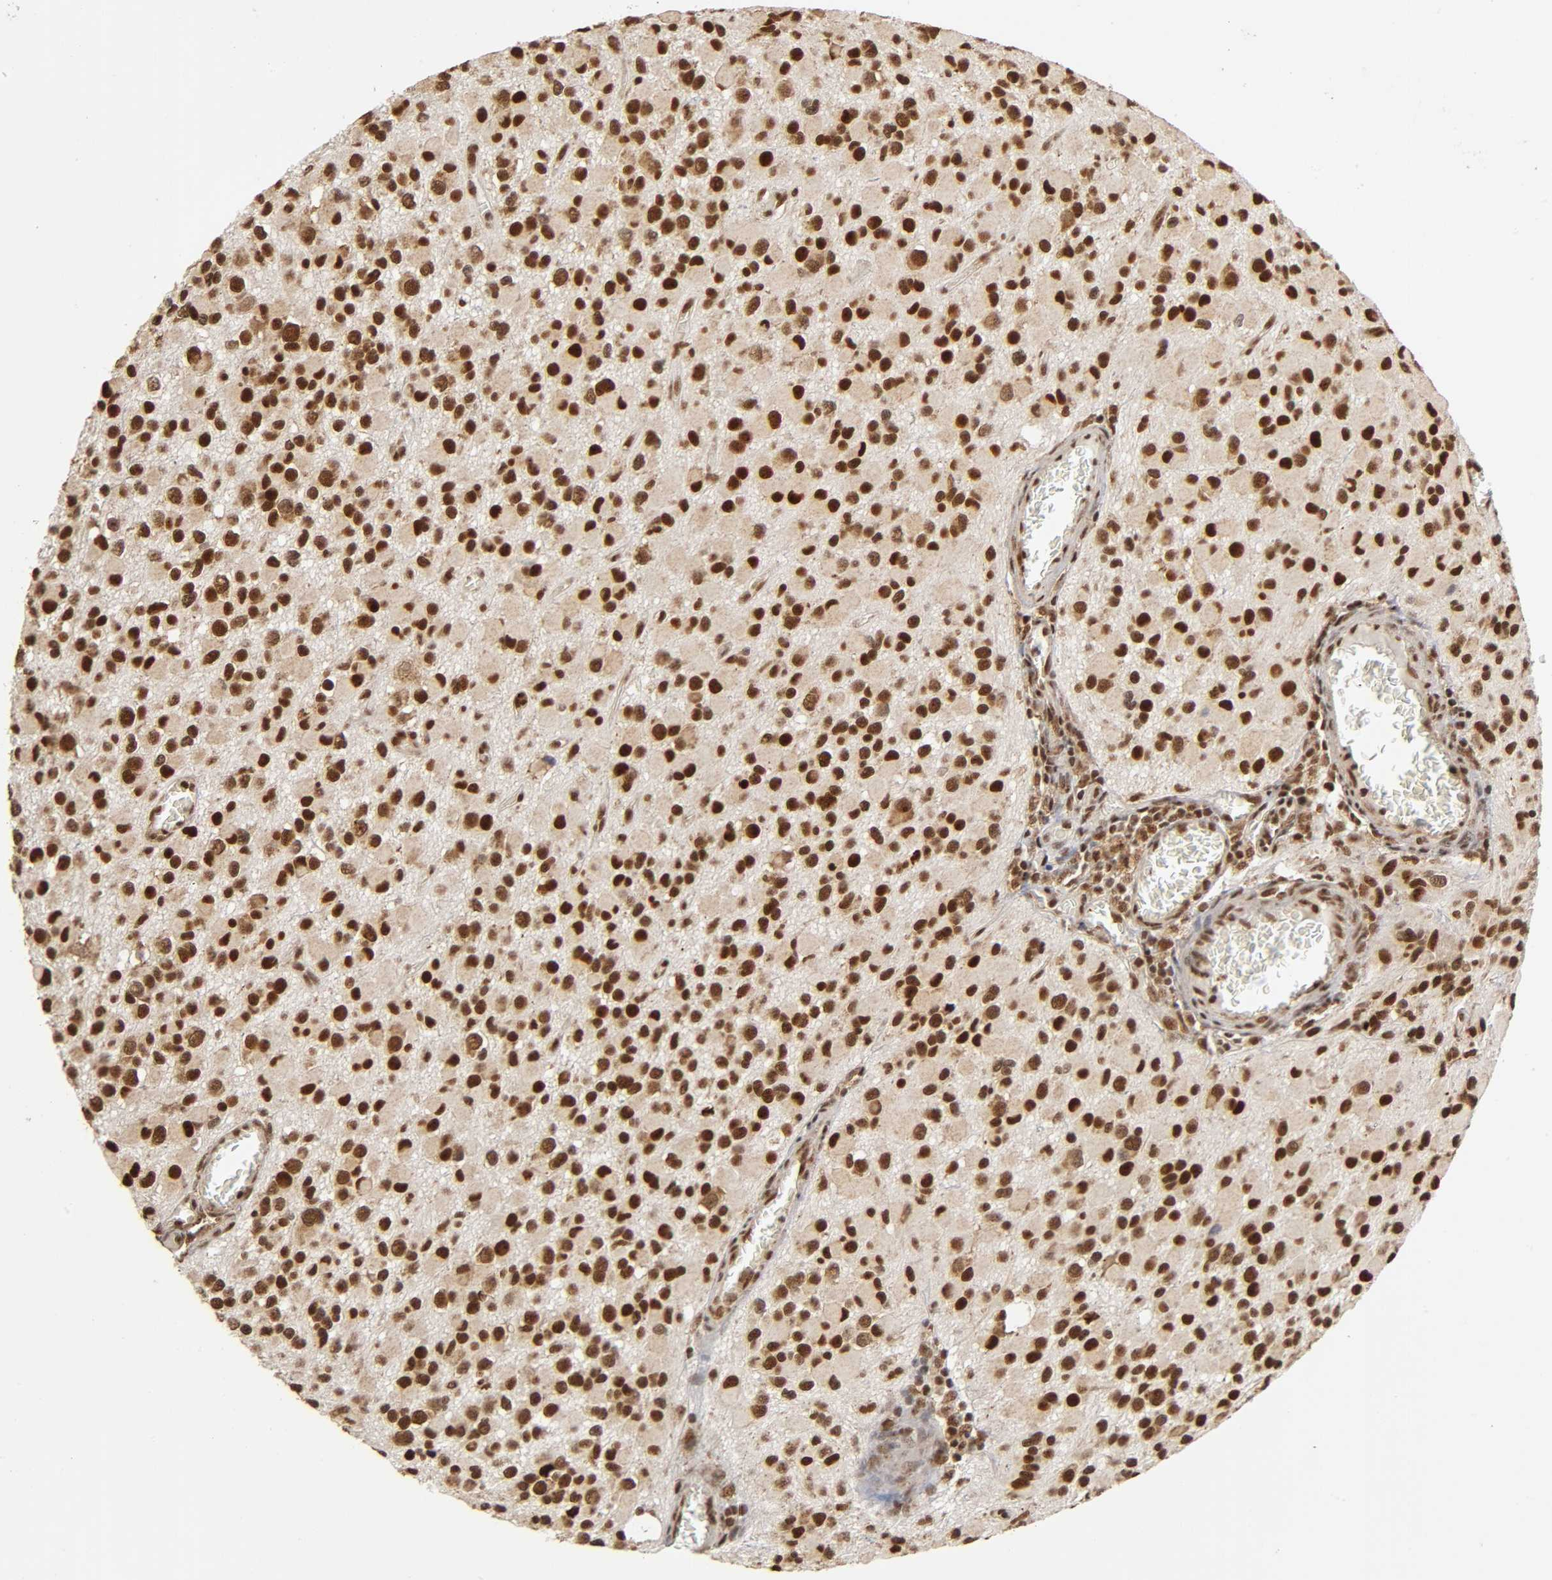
{"staining": {"intensity": "strong", "quantity": ">75%", "location": "cytoplasmic/membranous,nuclear"}, "tissue": "glioma", "cell_type": "Tumor cells", "image_type": "cancer", "snomed": [{"axis": "morphology", "description": "Glioma, malignant, Low grade"}, {"axis": "topography", "description": "Brain"}], "caption": "Immunohistochemistry (DAB) staining of malignant glioma (low-grade) demonstrates strong cytoplasmic/membranous and nuclear protein positivity in about >75% of tumor cells. (IHC, brightfield microscopy, high magnification).", "gene": "RNF122", "patient": {"sex": "male", "age": 42}}